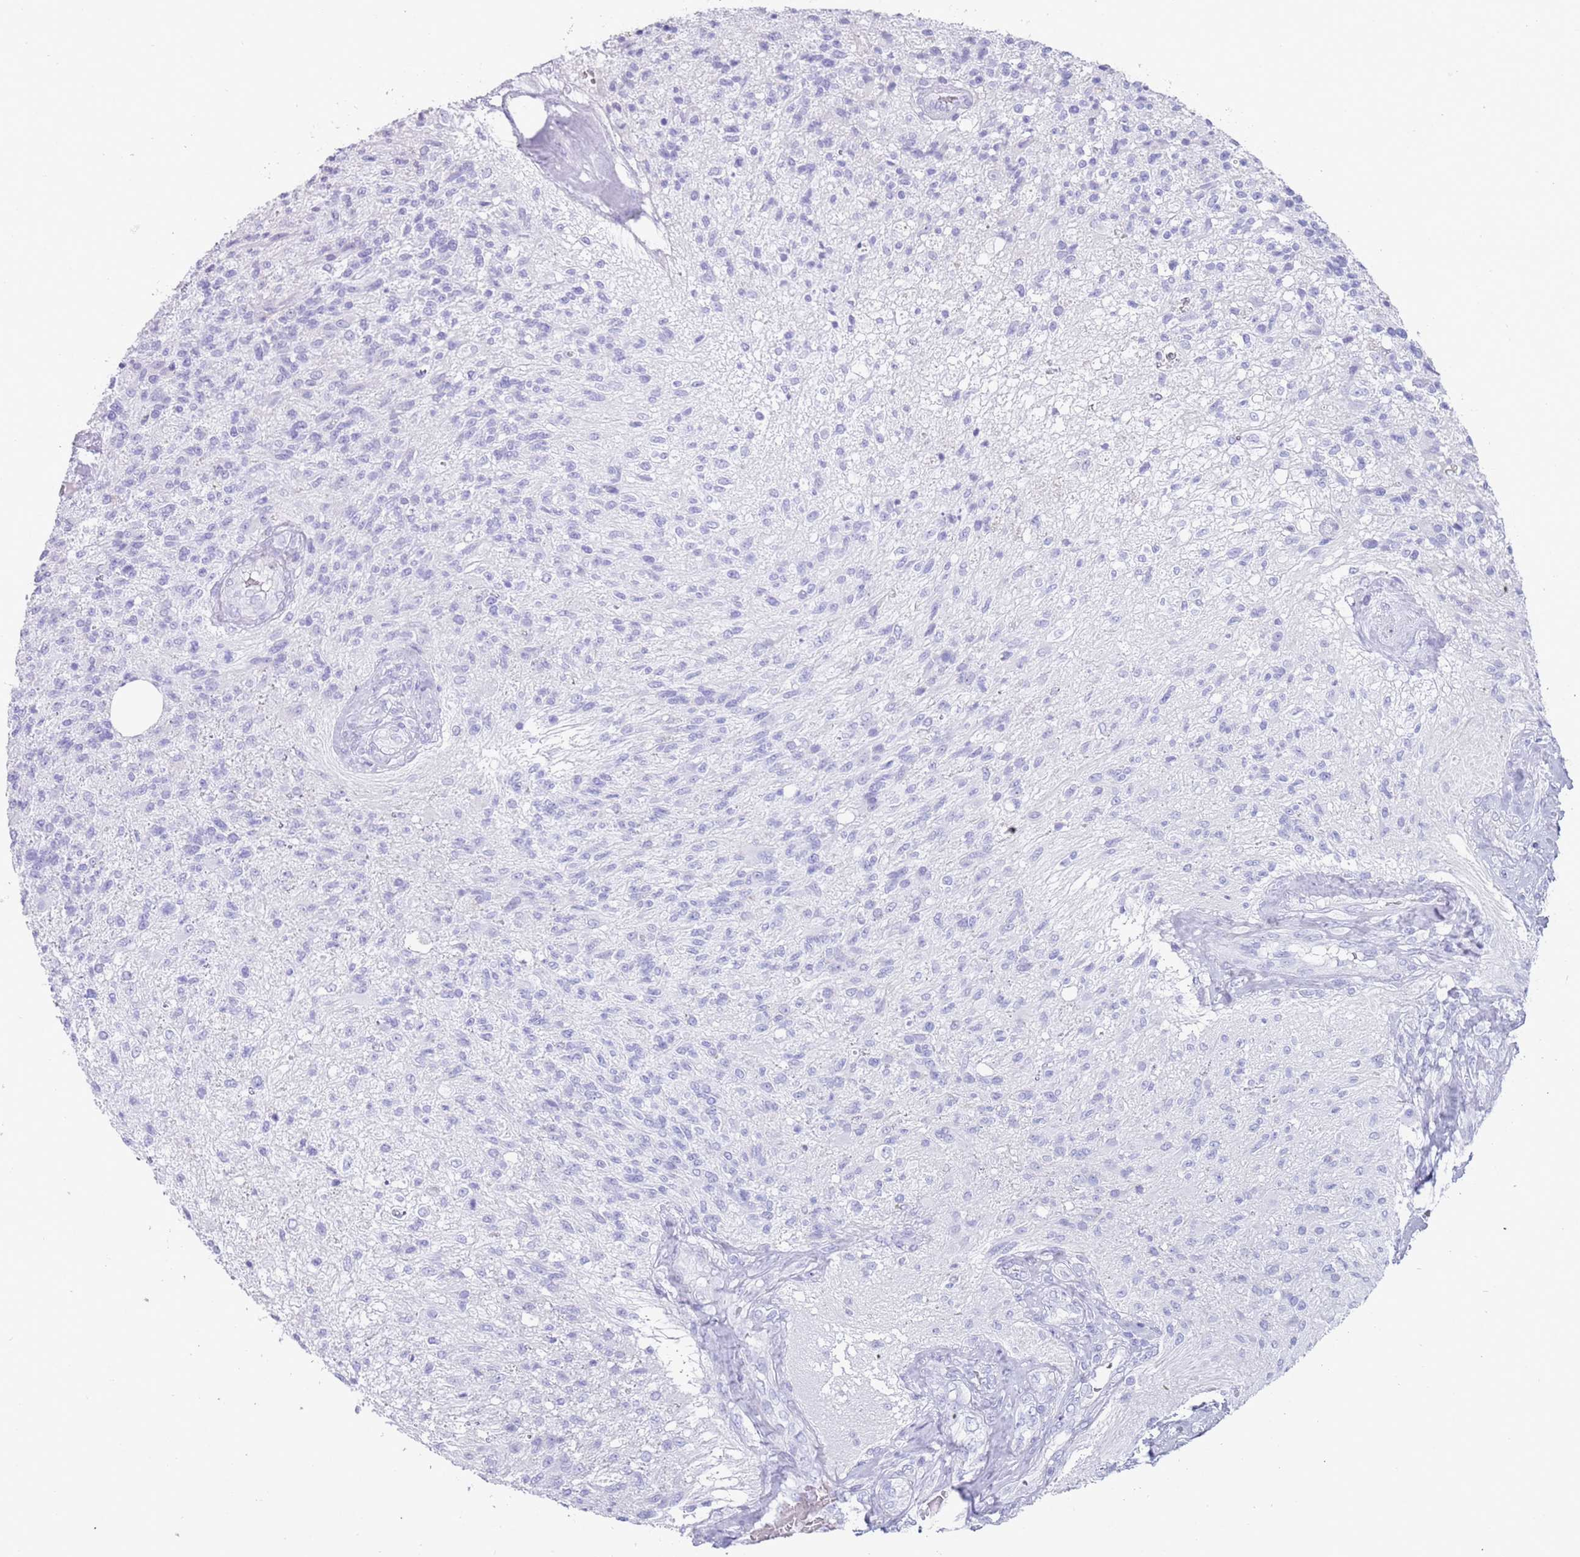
{"staining": {"intensity": "negative", "quantity": "none", "location": "none"}, "tissue": "glioma", "cell_type": "Tumor cells", "image_type": "cancer", "snomed": [{"axis": "morphology", "description": "Glioma, malignant, High grade"}, {"axis": "topography", "description": "Brain"}], "caption": "Immunohistochemistry histopathology image of neoplastic tissue: glioma stained with DAB (3,3'-diaminobenzidine) reveals no significant protein expression in tumor cells. Brightfield microscopy of IHC stained with DAB (3,3'-diaminobenzidine) (brown) and hematoxylin (blue), captured at high magnification.", "gene": "MYADML2", "patient": {"sex": "male", "age": 56}}